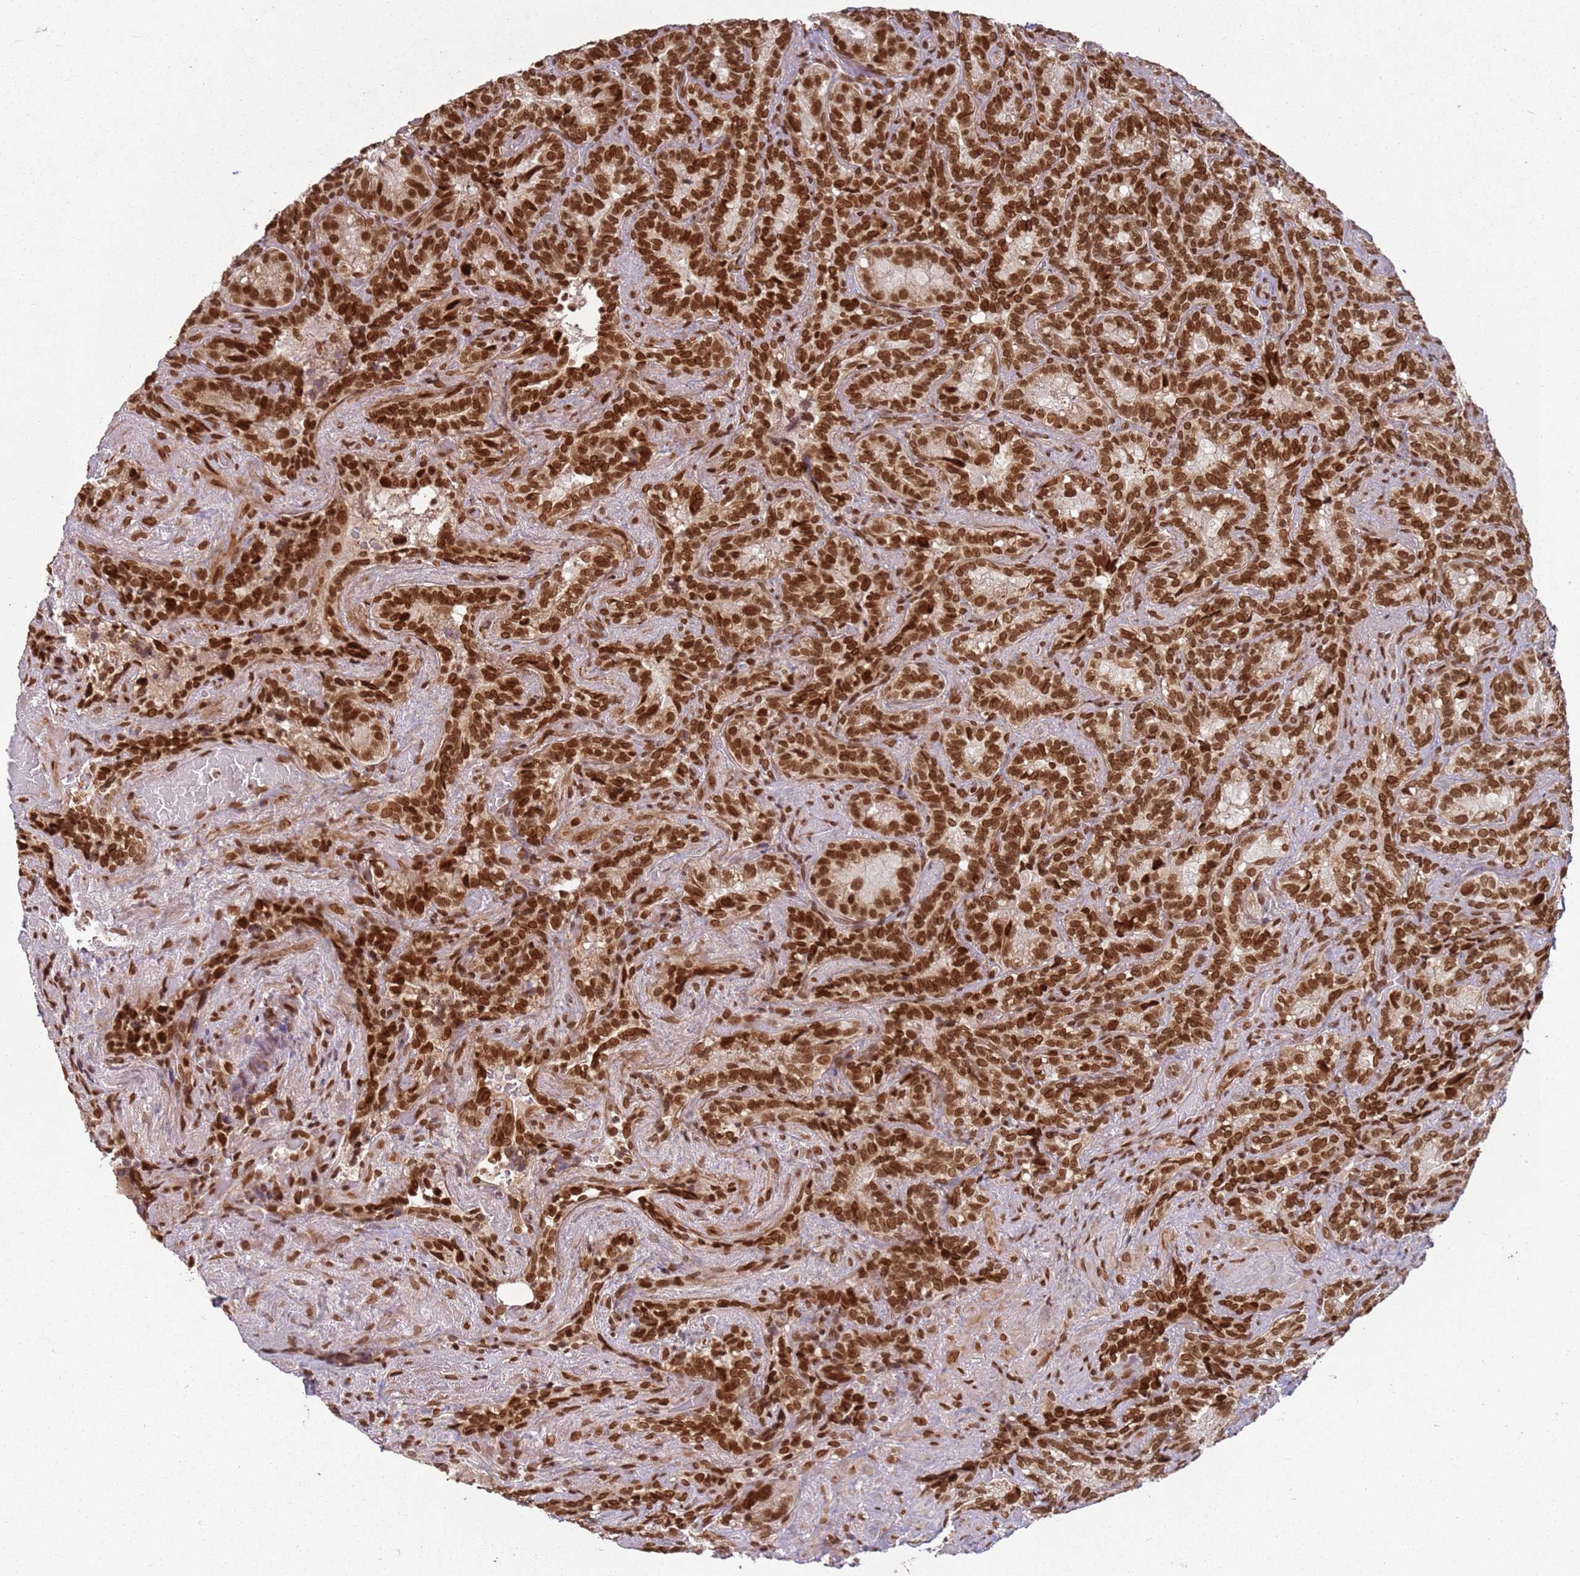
{"staining": {"intensity": "strong", "quantity": ">75%", "location": "nuclear"}, "tissue": "seminal vesicle", "cell_type": "Glandular cells", "image_type": "normal", "snomed": [{"axis": "morphology", "description": "Normal tissue, NOS"}, {"axis": "topography", "description": "Seminal veicle"}], "caption": "Seminal vesicle stained with a brown dye displays strong nuclear positive positivity in about >75% of glandular cells.", "gene": "TENT4A", "patient": {"sex": "male", "age": 62}}